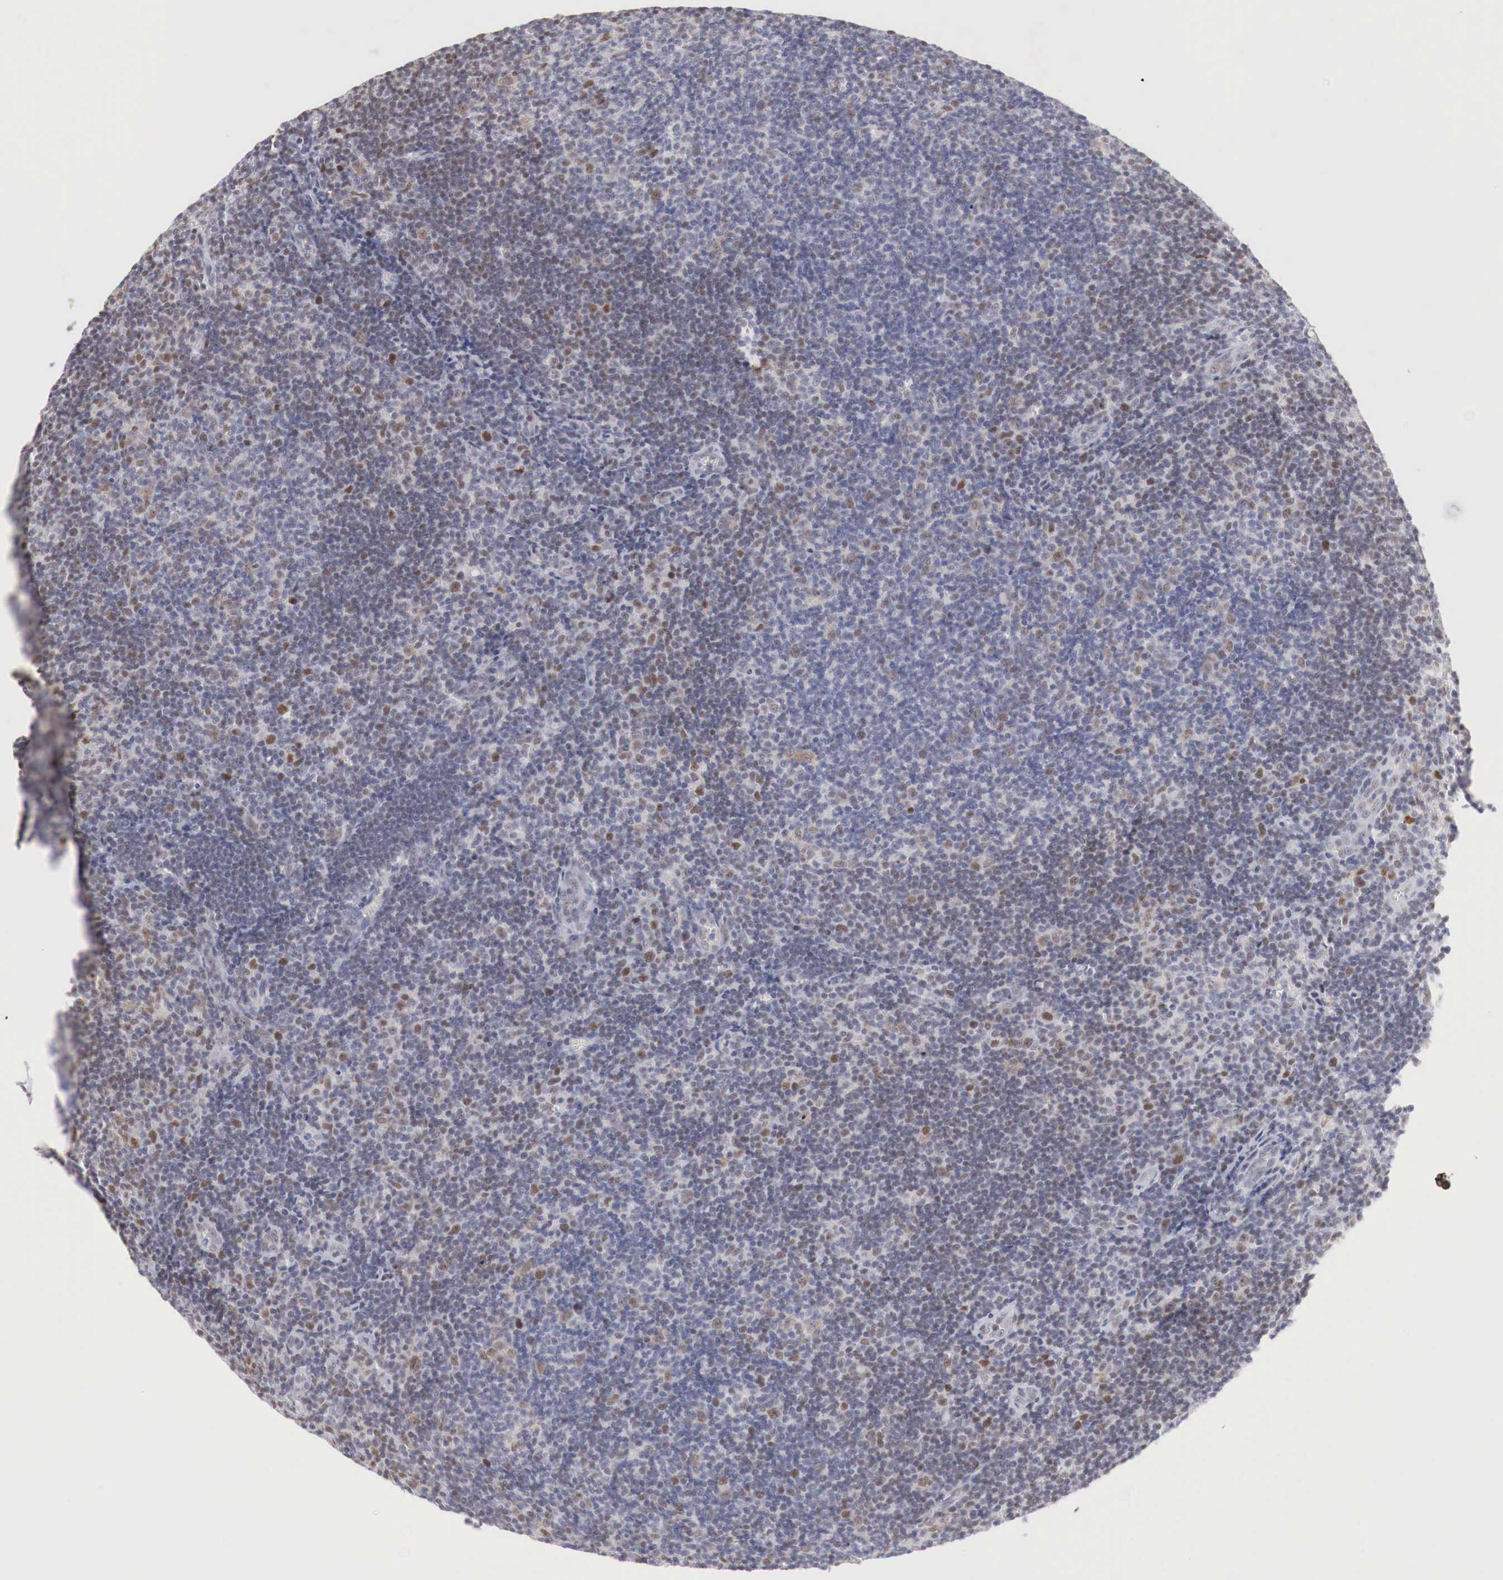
{"staining": {"intensity": "moderate", "quantity": "25%-75%", "location": "nuclear"}, "tissue": "lymphoma", "cell_type": "Tumor cells", "image_type": "cancer", "snomed": [{"axis": "morphology", "description": "Malignant lymphoma, non-Hodgkin's type, Low grade"}, {"axis": "topography", "description": "Lymph node"}], "caption": "A micrograph showing moderate nuclear staining in approximately 25%-75% of tumor cells in malignant lymphoma, non-Hodgkin's type (low-grade), as visualized by brown immunohistochemical staining.", "gene": "FOXP2", "patient": {"sex": "male", "age": 49}}